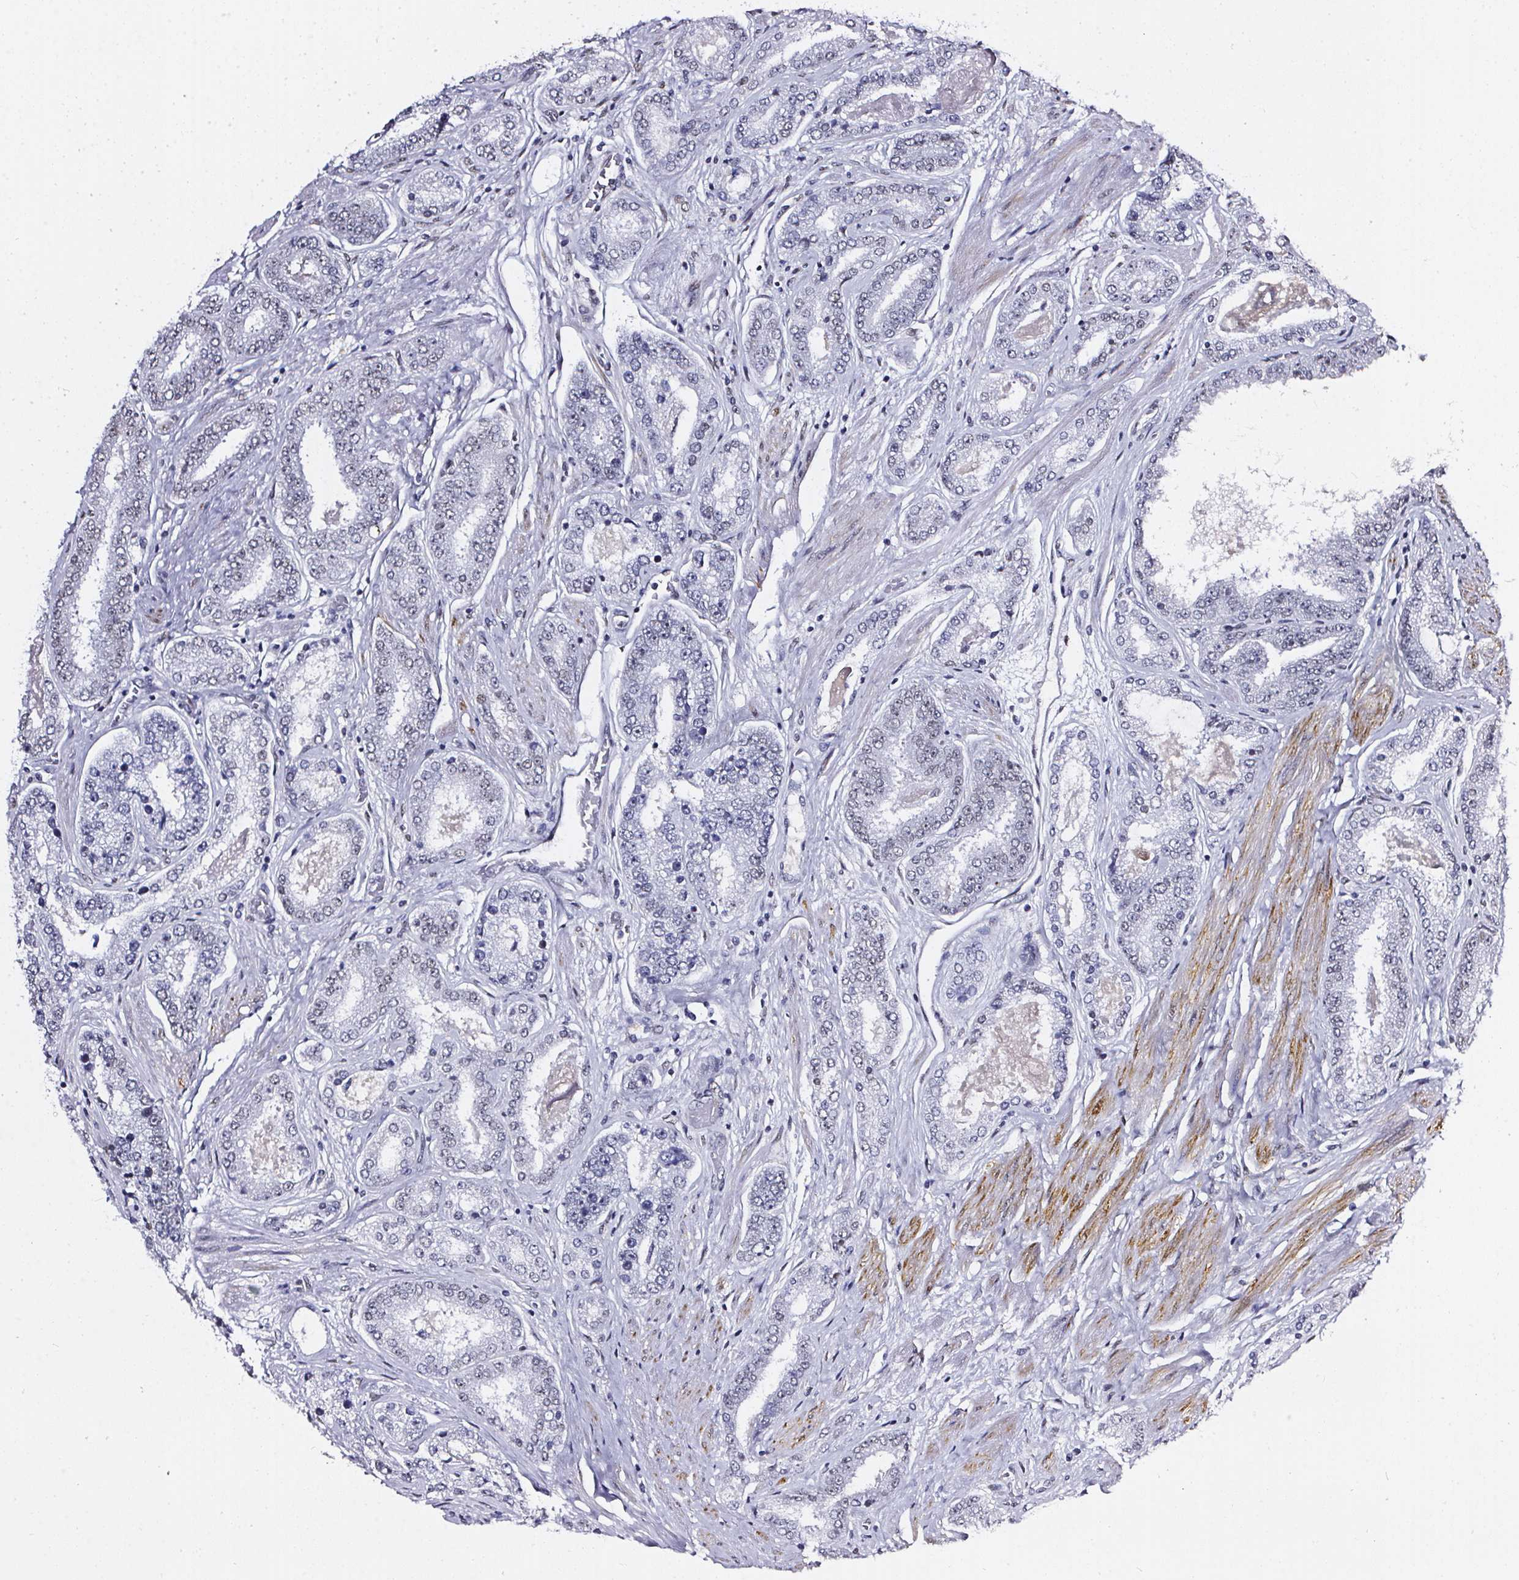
{"staining": {"intensity": "negative", "quantity": "none", "location": "none"}, "tissue": "prostate cancer", "cell_type": "Tumor cells", "image_type": "cancer", "snomed": [{"axis": "morphology", "description": "Adenocarcinoma, High grade"}, {"axis": "topography", "description": "Prostate"}], "caption": "IHC micrograph of neoplastic tissue: human prostate adenocarcinoma (high-grade) stained with DAB (3,3'-diaminobenzidine) reveals no significant protein positivity in tumor cells.", "gene": "GP6", "patient": {"sex": "male", "age": 63}}